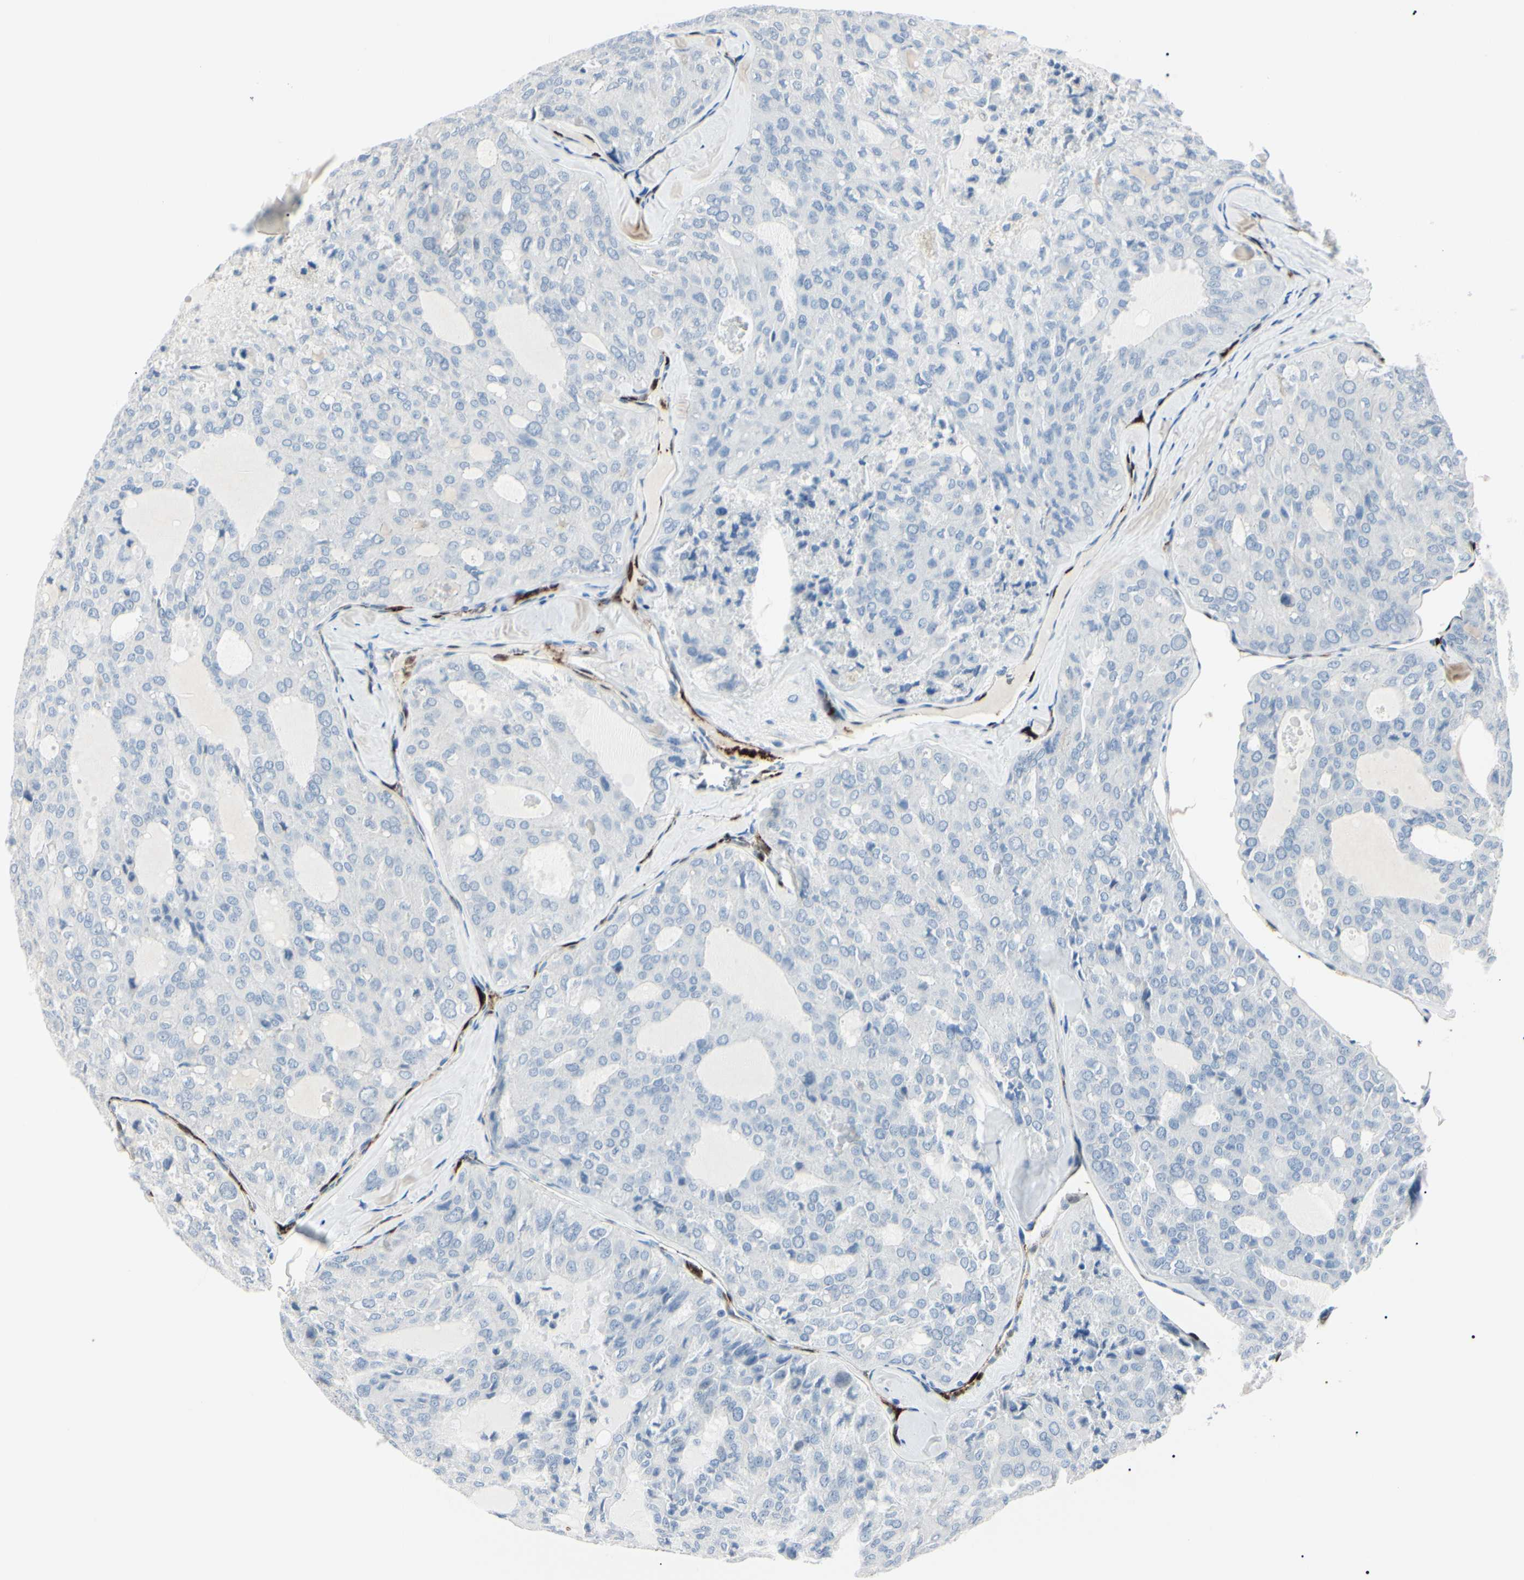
{"staining": {"intensity": "negative", "quantity": "none", "location": "none"}, "tissue": "thyroid cancer", "cell_type": "Tumor cells", "image_type": "cancer", "snomed": [{"axis": "morphology", "description": "Follicular adenoma carcinoma, NOS"}, {"axis": "topography", "description": "Thyroid gland"}], "caption": "This is an IHC histopathology image of follicular adenoma carcinoma (thyroid). There is no expression in tumor cells.", "gene": "CA2", "patient": {"sex": "male", "age": 75}}